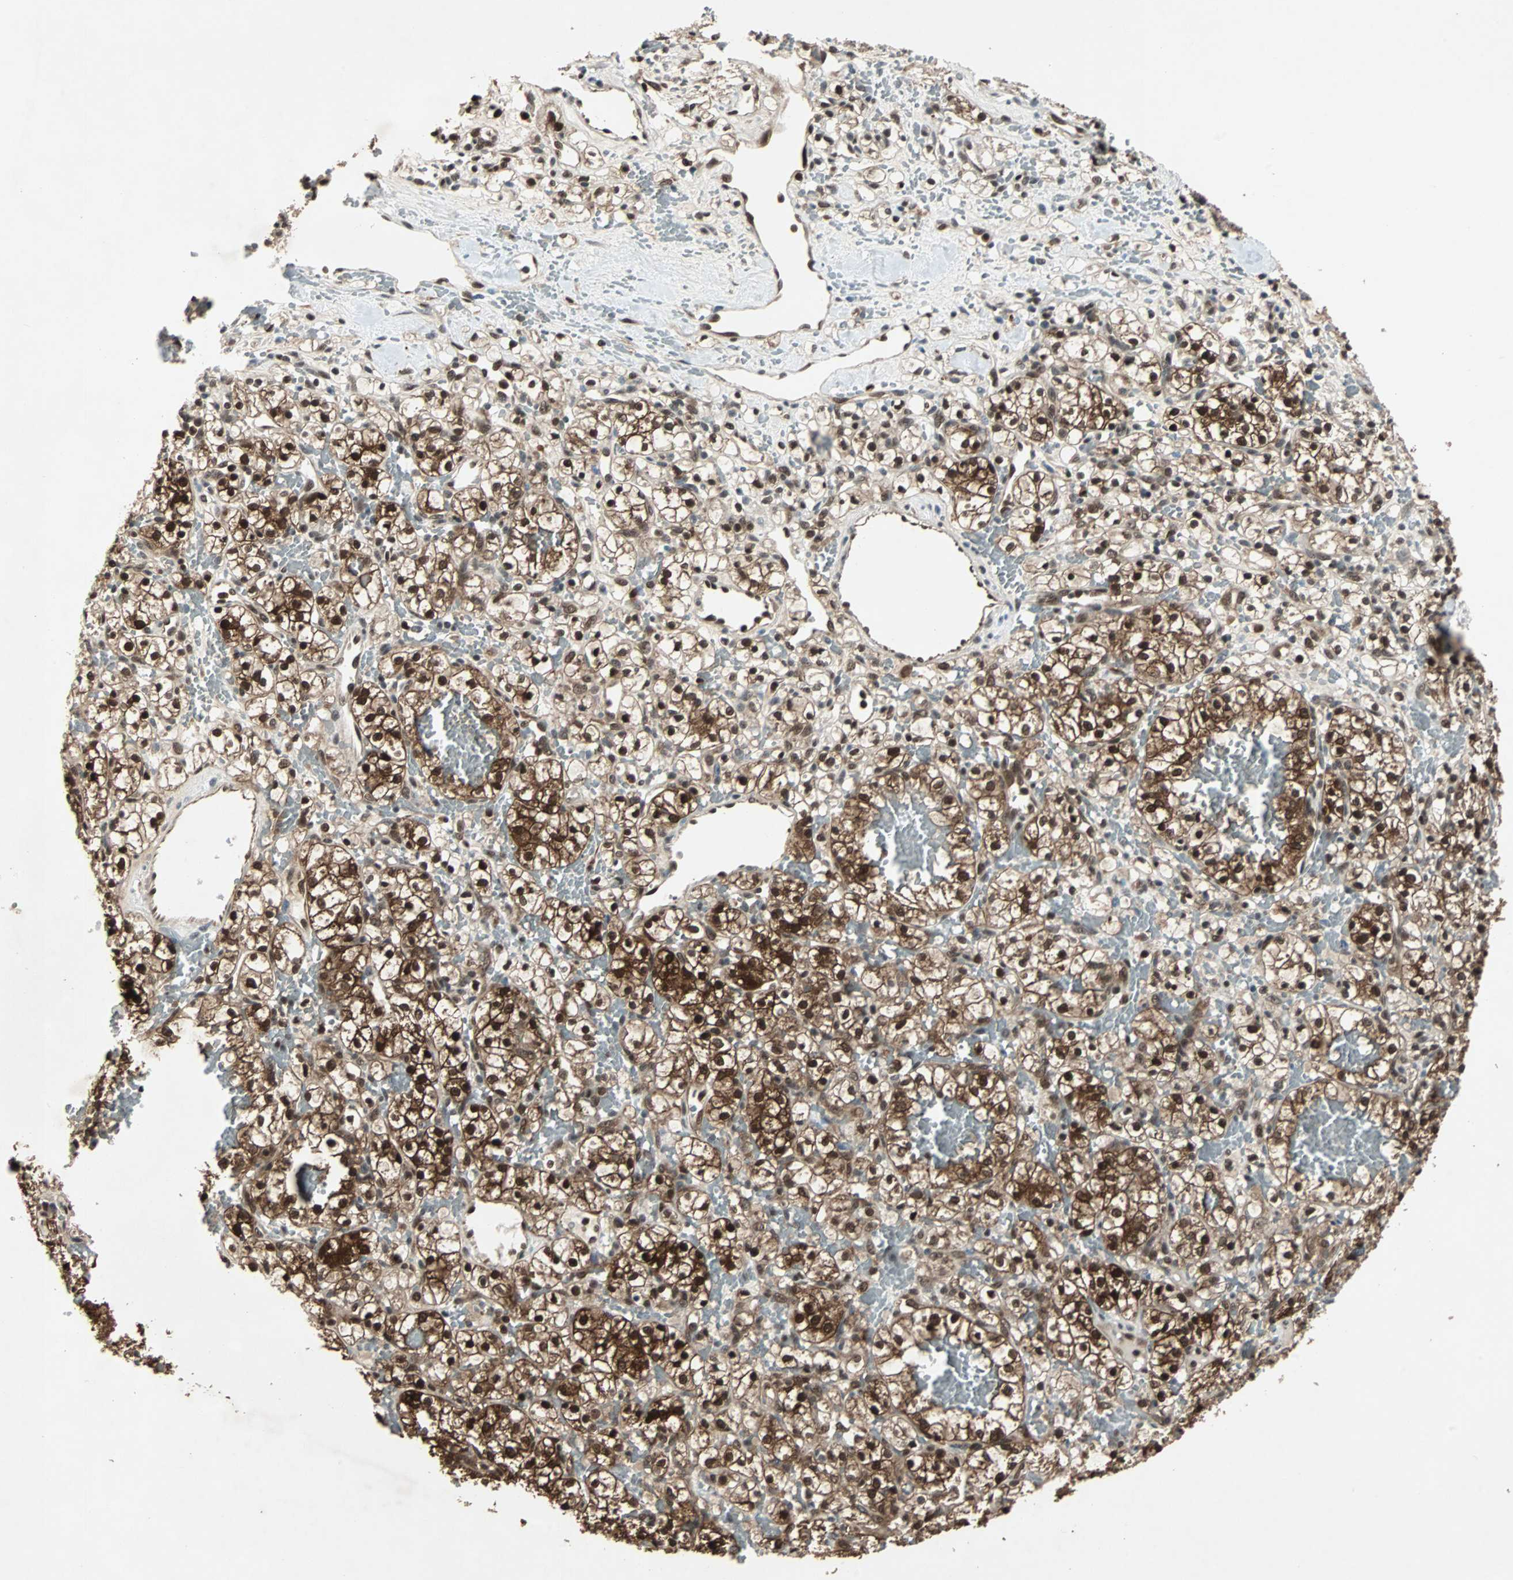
{"staining": {"intensity": "strong", "quantity": ">75%", "location": "cytoplasmic/membranous,nuclear"}, "tissue": "renal cancer", "cell_type": "Tumor cells", "image_type": "cancer", "snomed": [{"axis": "morphology", "description": "Adenocarcinoma, NOS"}, {"axis": "topography", "description": "Kidney"}], "caption": "A micrograph showing strong cytoplasmic/membranous and nuclear expression in about >75% of tumor cells in adenocarcinoma (renal), as visualized by brown immunohistochemical staining.", "gene": "ACLY", "patient": {"sex": "female", "age": 60}}